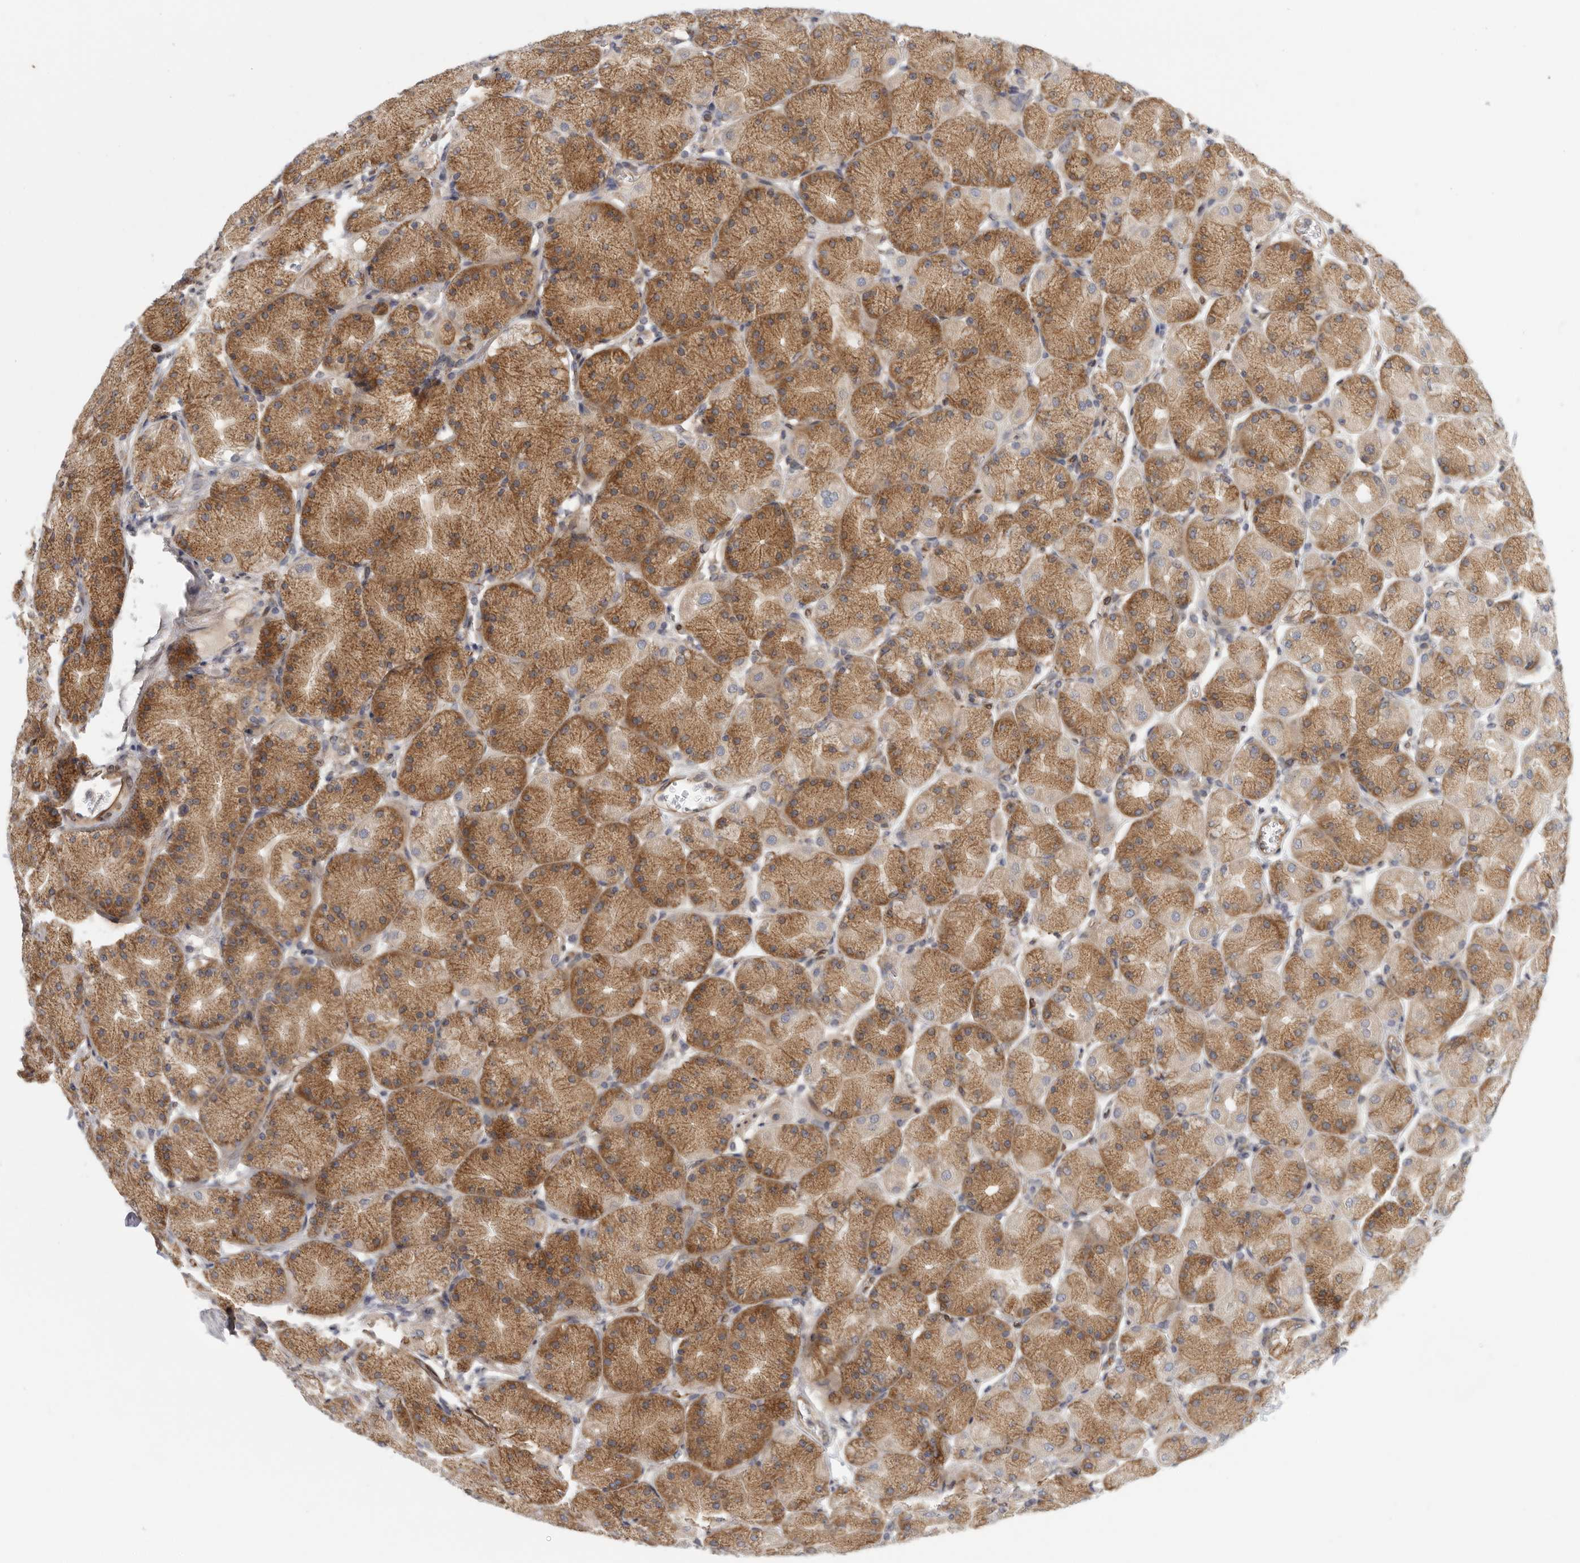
{"staining": {"intensity": "moderate", "quantity": ">75%", "location": "cytoplasmic/membranous"}, "tissue": "stomach", "cell_type": "Glandular cells", "image_type": "normal", "snomed": [{"axis": "morphology", "description": "Normal tissue, NOS"}, {"axis": "topography", "description": "Stomach, upper"}], "caption": "Glandular cells demonstrate moderate cytoplasmic/membranous expression in approximately >75% of cells in benign stomach.", "gene": "BCAP29", "patient": {"sex": "female", "age": 56}}